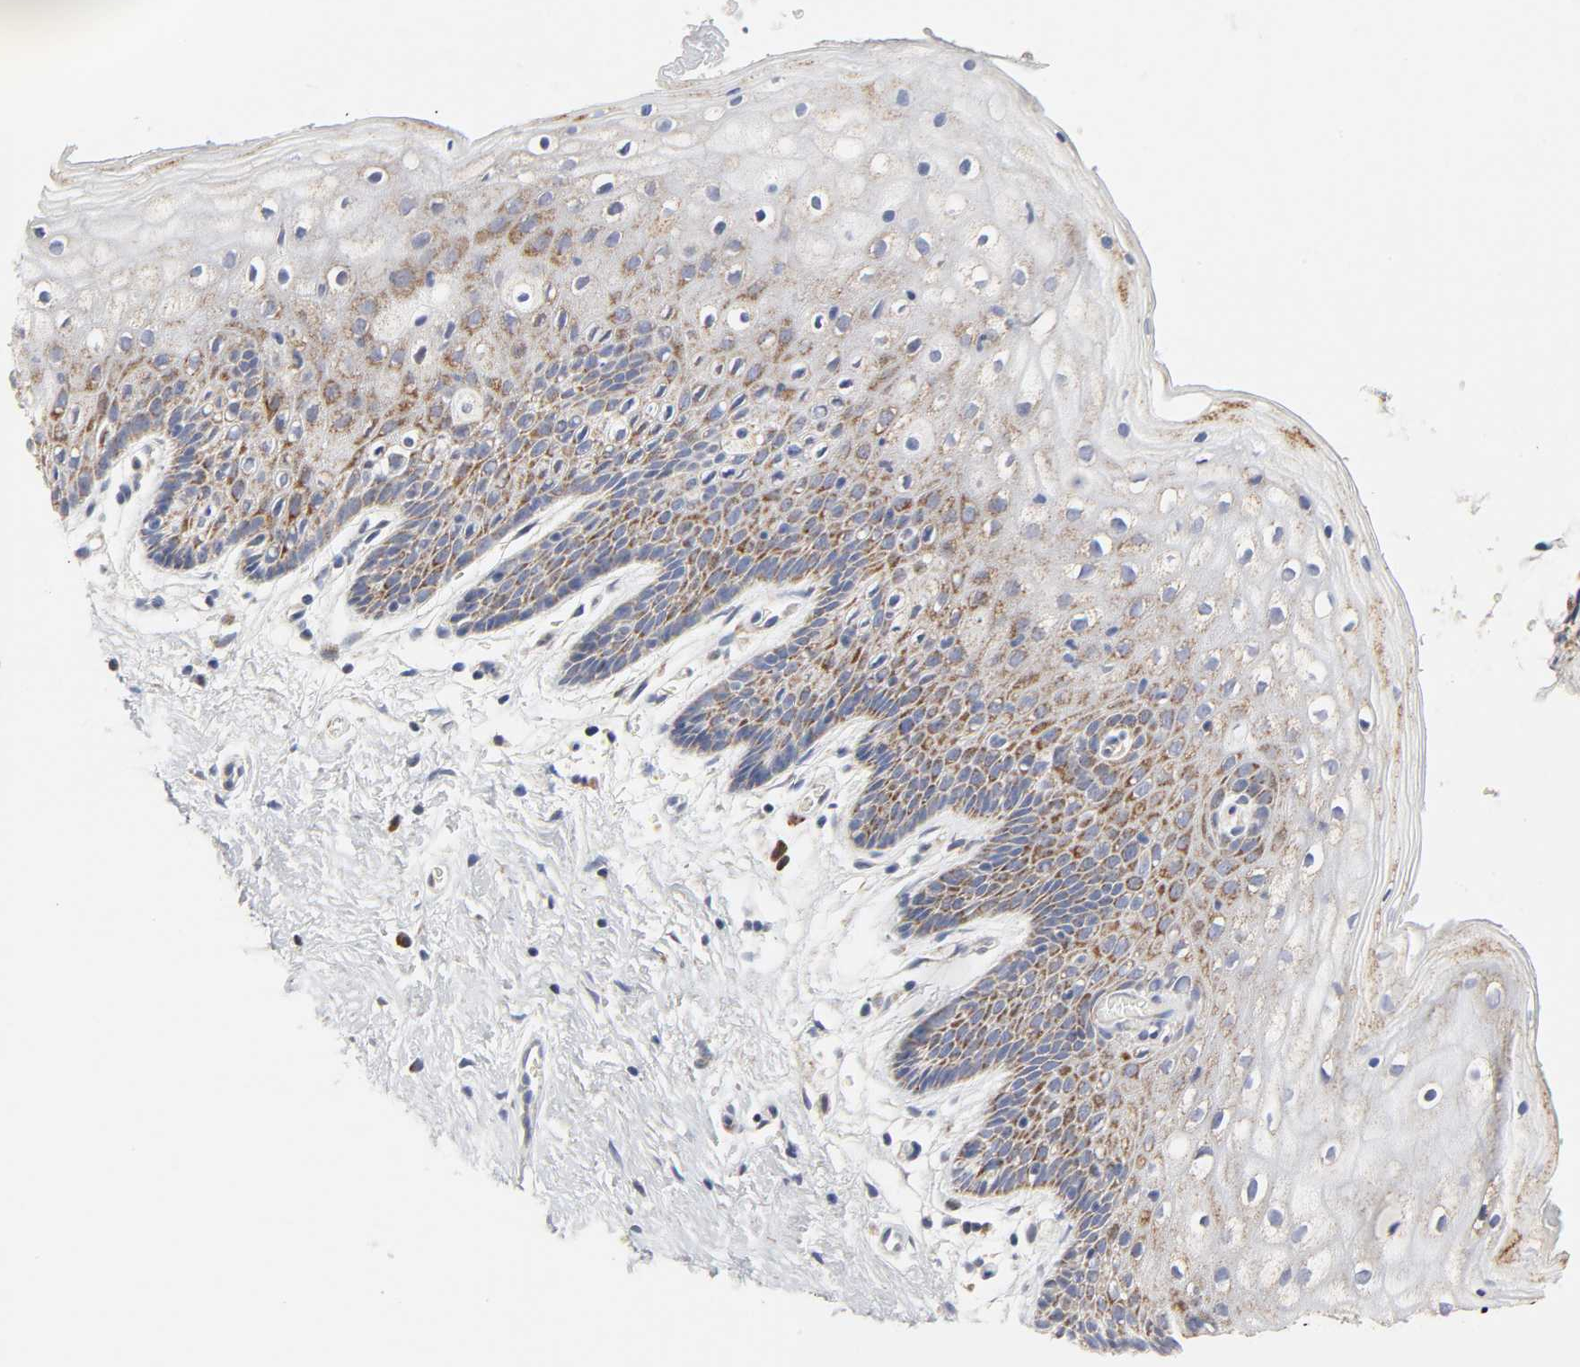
{"staining": {"intensity": "strong", "quantity": "25%-75%", "location": "cytoplasmic/membranous"}, "tissue": "vagina", "cell_type": "Squamous epithelial cells", "image_type": "normal", "snomed": [{"axis": "morphology", "description": "Normal tissue, NOS"}, {"axis": "topography", "description": "Vagina"}], "caption": "Protein positivity by immunohistochemistry (IHC) reveals strong cytoplasmic/membranous positivity in approximately 25%-75% of squamous epithelial cells in unremarkable vagina.", "gene": "CYCS", "patient": {"sex": "female", "age": 46}}